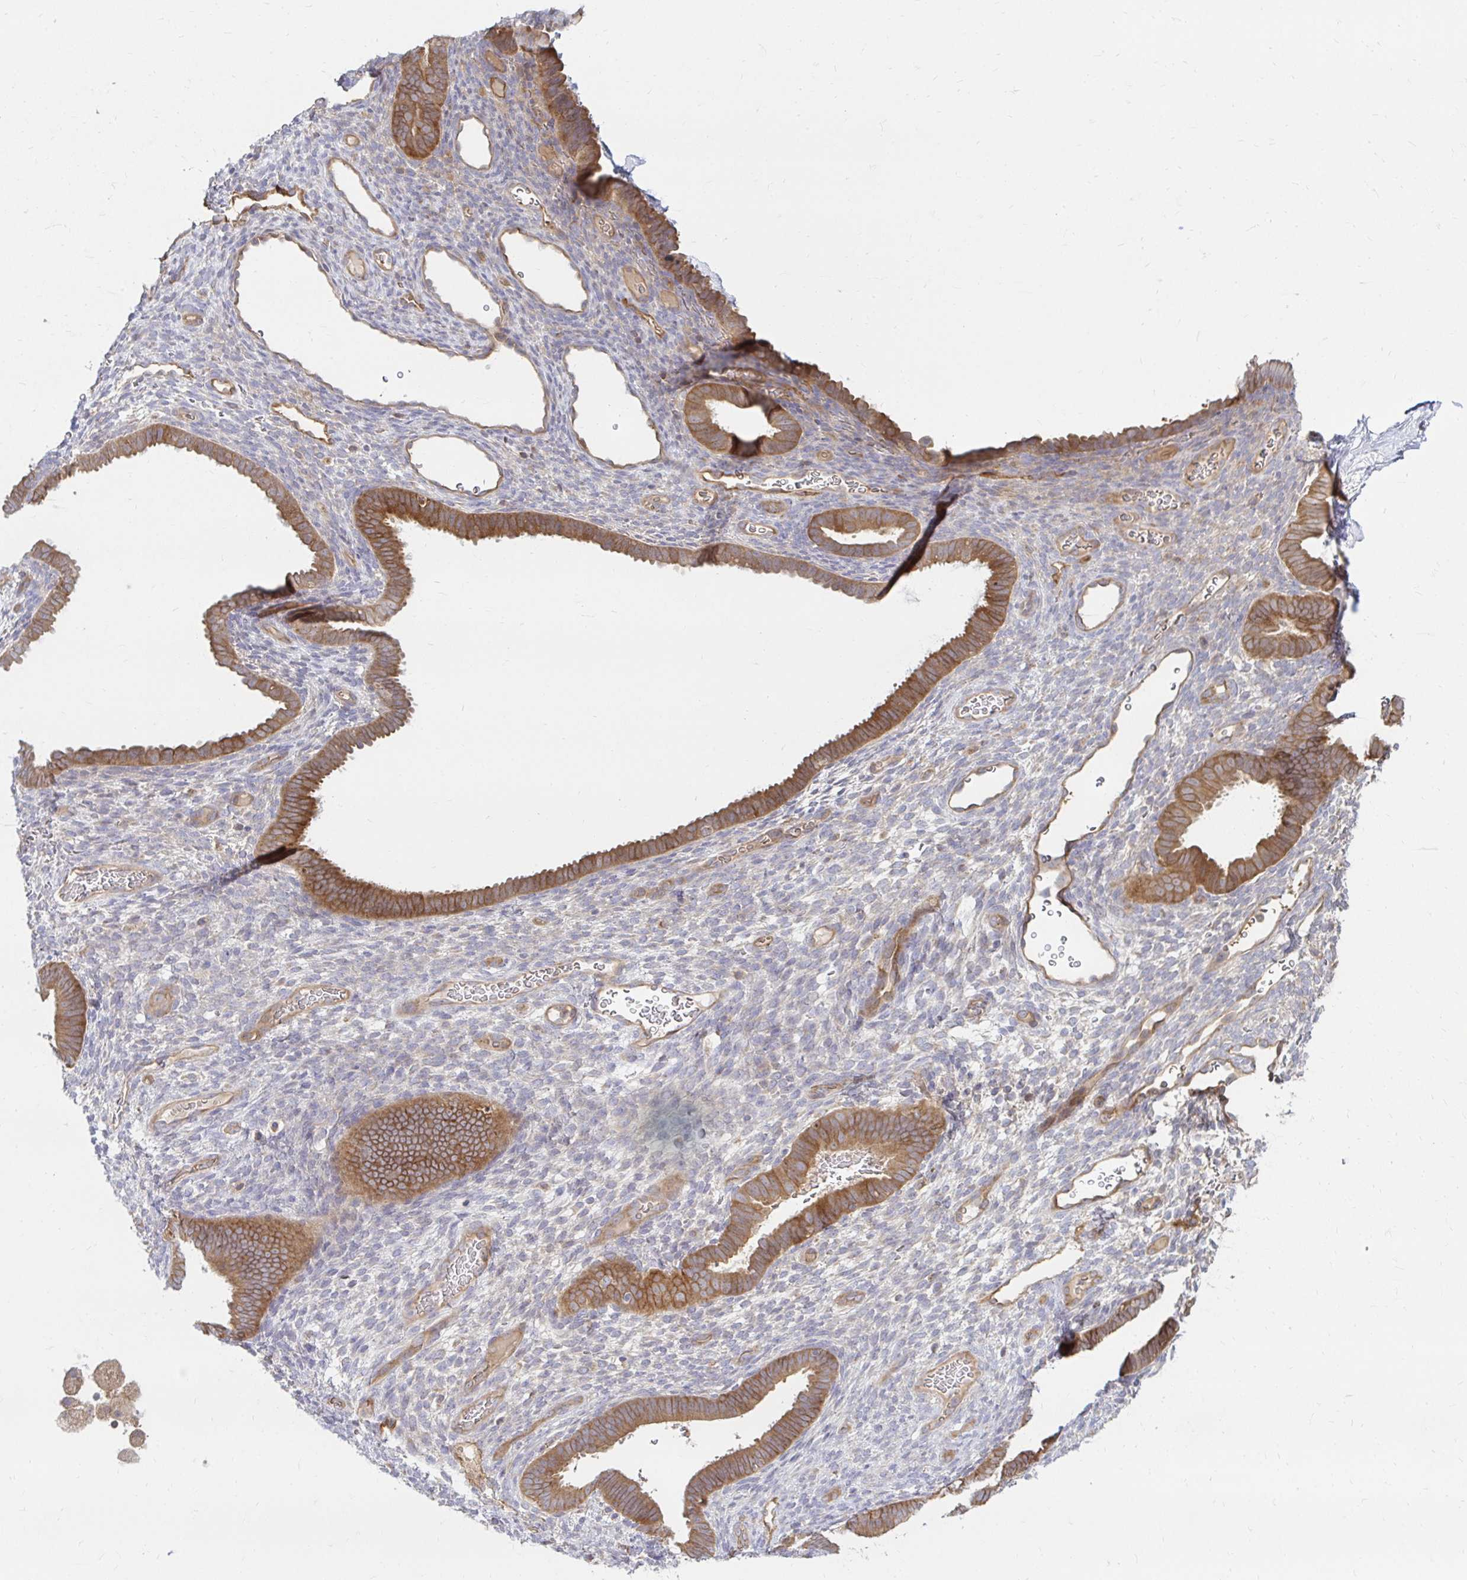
{"staining": {"intensity": "negative", "quantity": "none", "location": "none"}, "tissue": "endometrium", "cell_type": "Cells in endometrial stroma", "image_type": "normal", "snomed": [{"axis": "morphology", "description": "Normal tissue, NOS"}, {"axis": "topography", "description": "Endometrium"}], "caption": "Cells in endometrial stroma are negative for protein expression in benign human endometrium. (Brightfield microscopy of DAB immunohistochemistry at high magnification).", "gene": "ITGA2", "patient": {"sex": "female", "age": 34}}